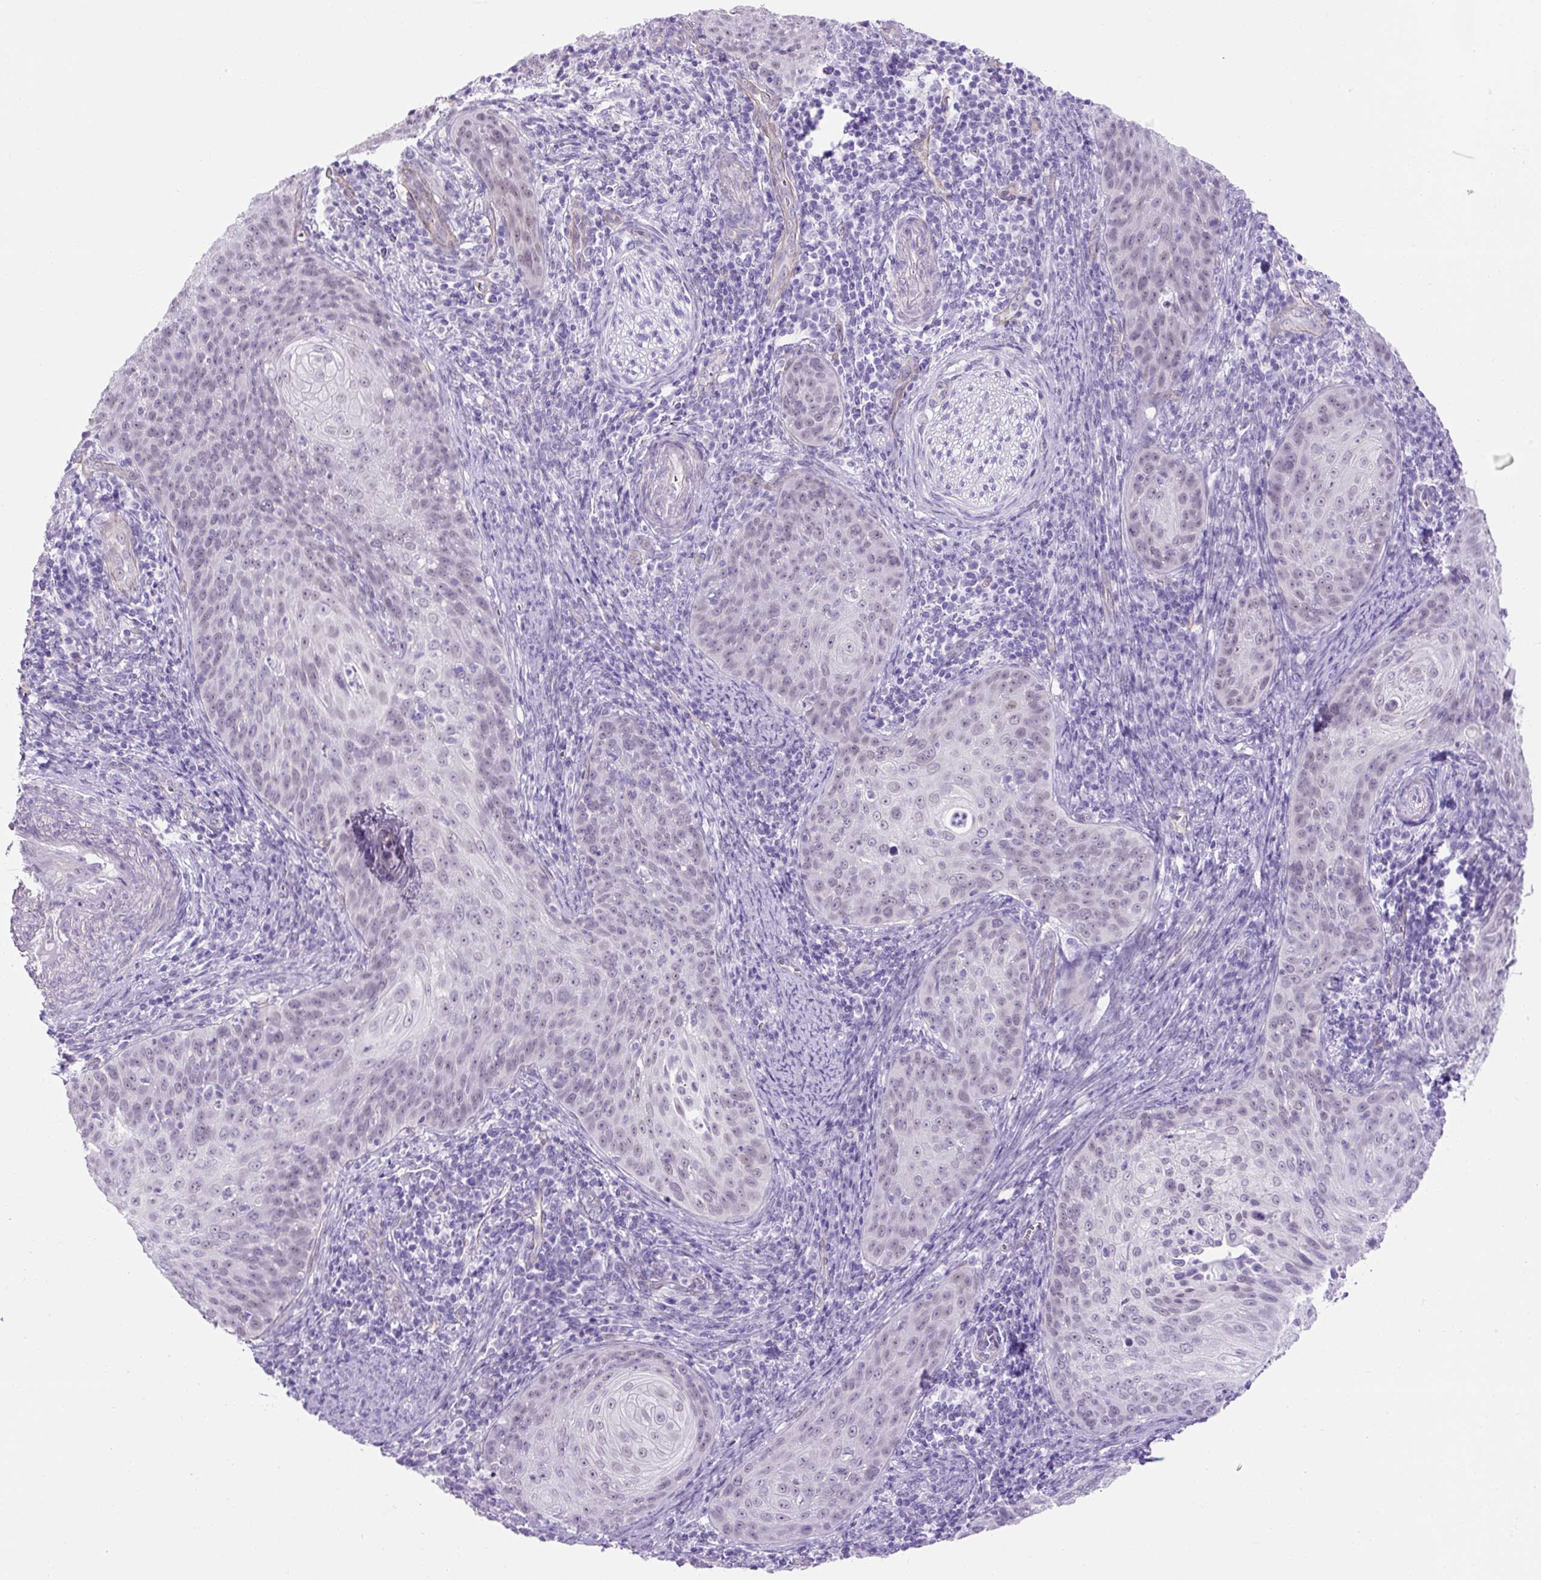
{"staining": {"intensity": "negative", "quantity": "none", "location": "none"}, "tissue": "cervical cancer", "cell_type": "Tumor cells", "image_type": "cancer", "snomed": [{"axis": "morphology", "description": "Squamous cell carcinoma, NOS"}, {"axis": "topography", "description": "Cervix"}], "caption": "Micrograph shows no protein expression in tumor cells of cervical squamous cell carcinoma tissue.", "gene": "KRT12", "patient": {"sex": "female", "age": 30}}